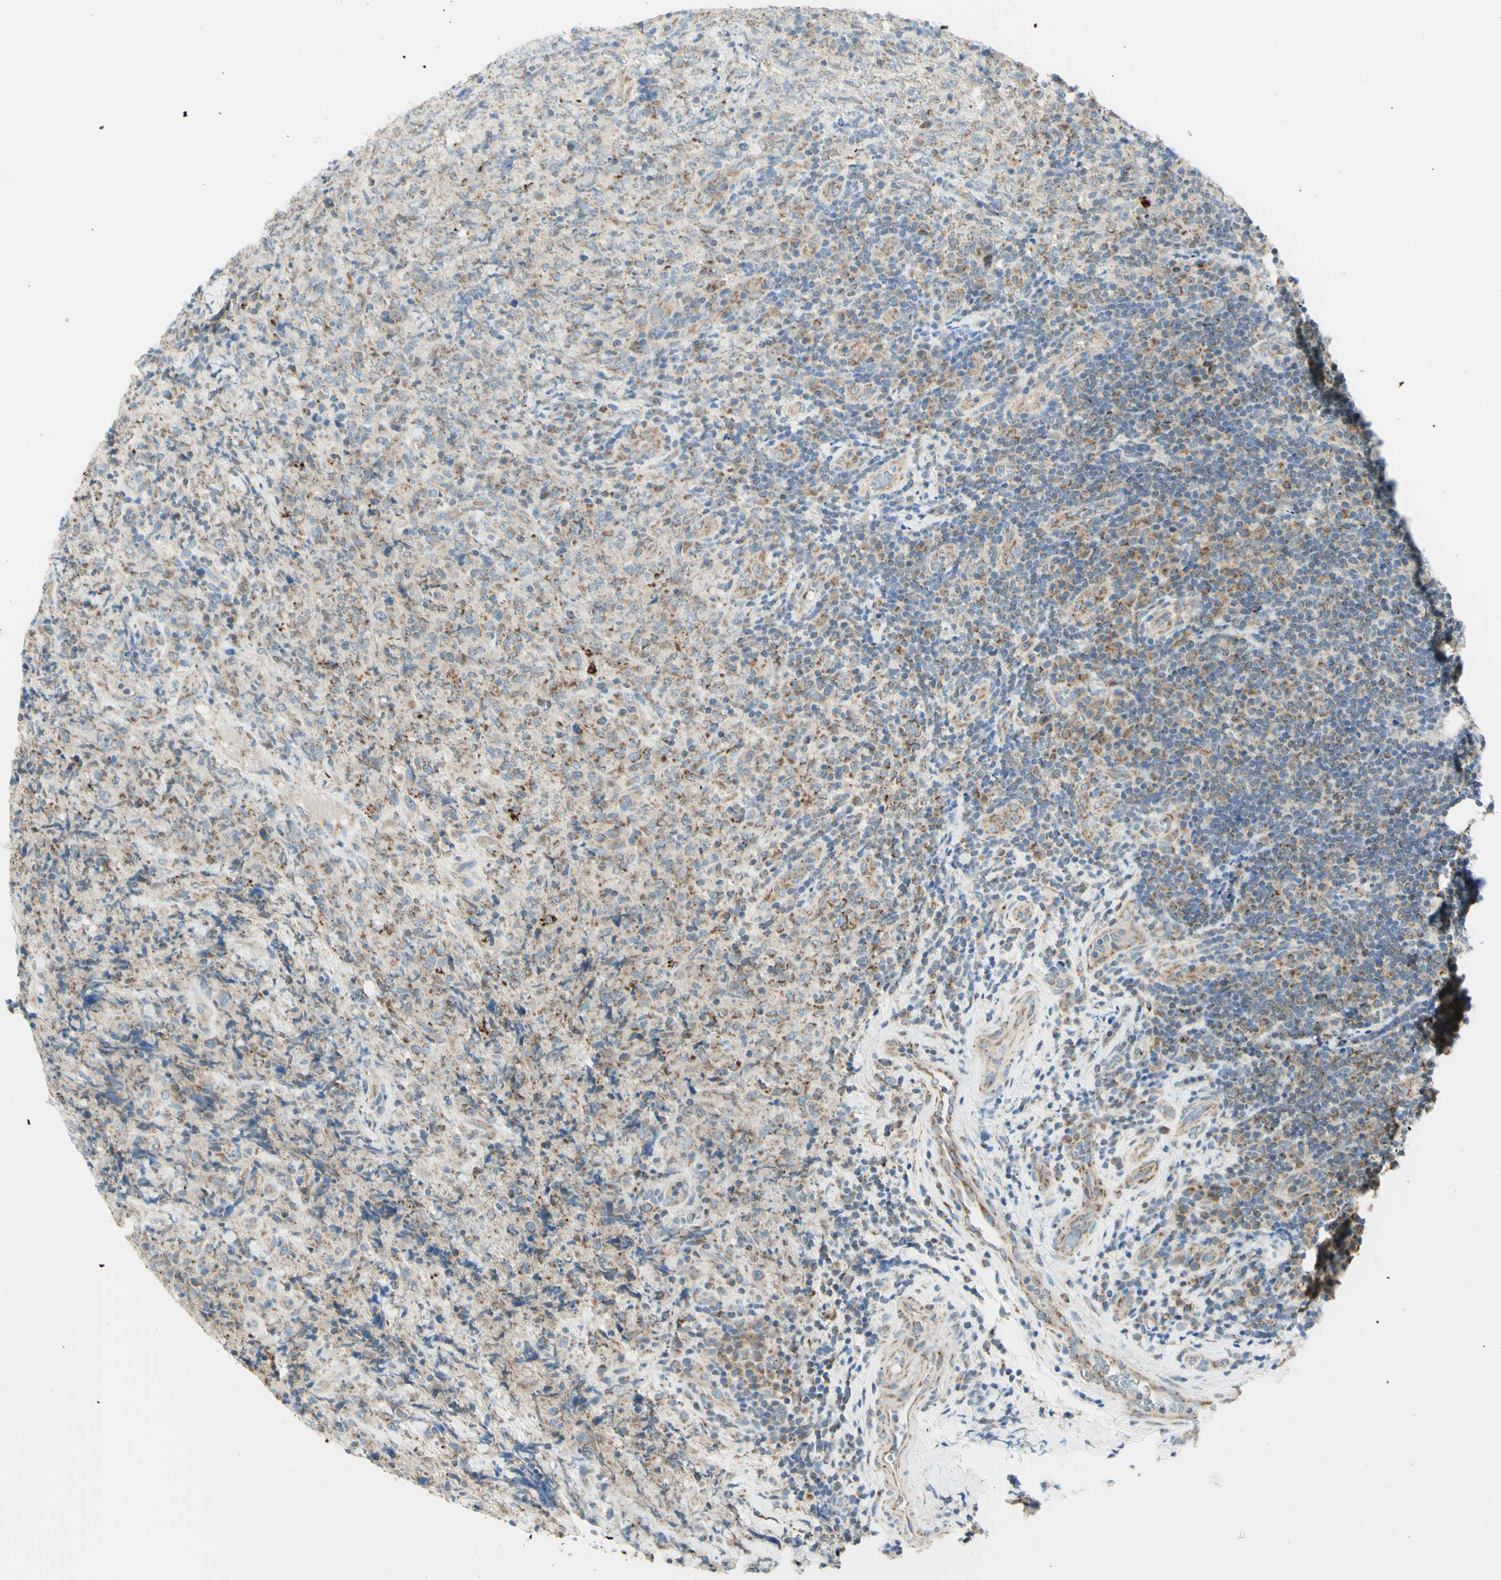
{"staining": {"intensity": "moderate", "quantity": "25%-75%", "location": "cytoplasmic/membranous"}, "tissue": "lymphoma", "cell_type": "Tumor cells", "image_type": "cancer", "snomed": [{"axis": "morphology", "description": "Malignant lymphoma, non-Hodgkin's type, High grade"}, {"axis": "topography", "description": "Tonsil"}], "caption": "A high-resolution image shows immunohistochemistry (IHC) staining of malignant lymphoma, non-Hodgkin's type (high-grade), which displays moderate cytoplasmic/membranous staining in about 25%-75% of tumor cells.", "gene": "ARMC10", "patient": {"sex": "female", "age": 36}}